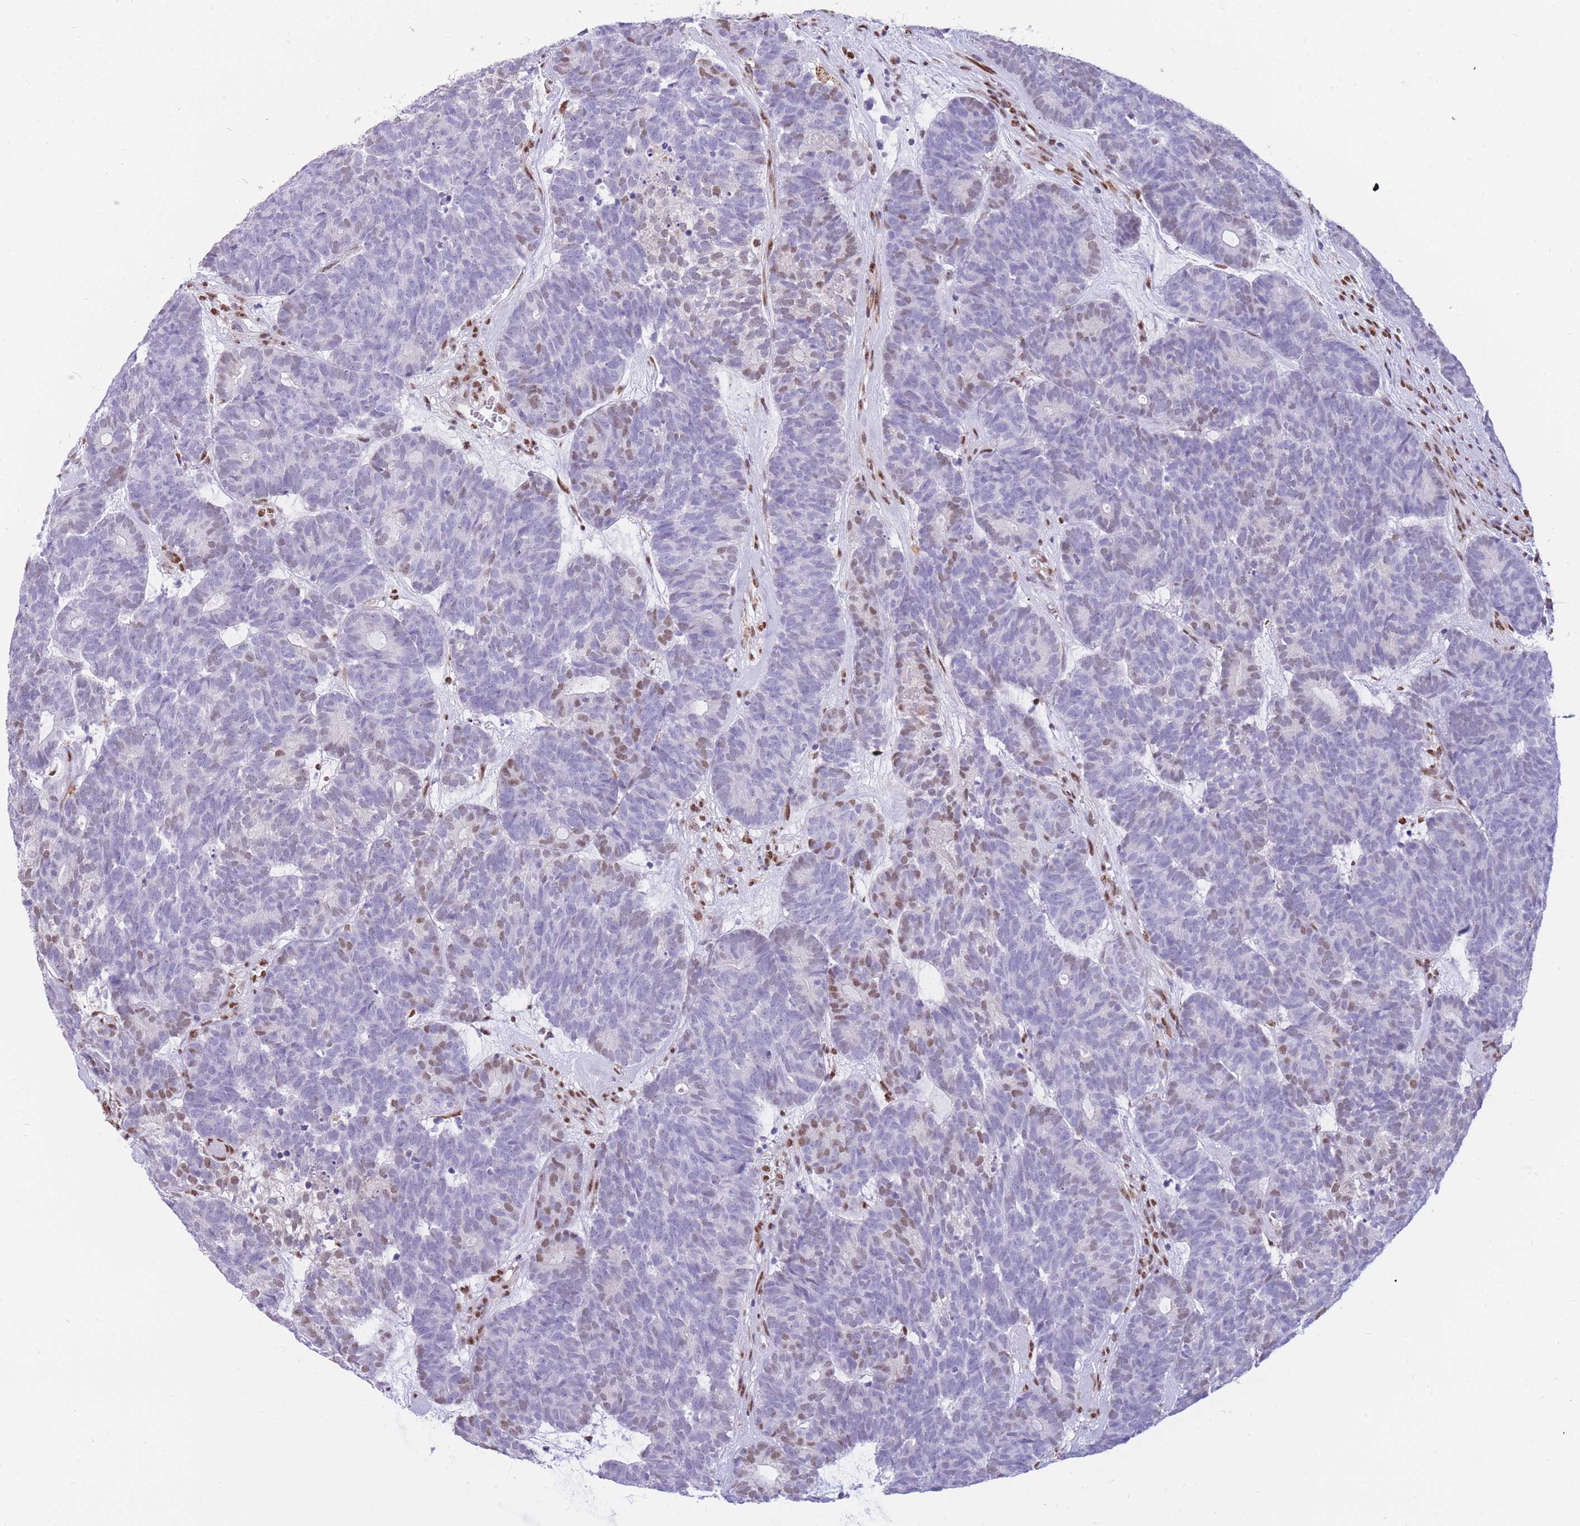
{"staining": {"intensity": "weak", "quantity": "<25%", "location": "nuclear"}, "tissue": "head and neck cancer", "cell_type": "Tumor cells", "image_type": "cancer", "snomed": [{"axis": "morphology", "description": "Adenocarcinoma, NOS"}, {"axis": "topography", "description": "Head-Neck"}], "caption": "IHC image of neoplastic tissue: adenocarcinoma (head and neck) stained with DAB exhibits no significant protein positivity in tumor cells.", "gene": "FAM153A", "patient": {"sex": "female", "age": 81}}